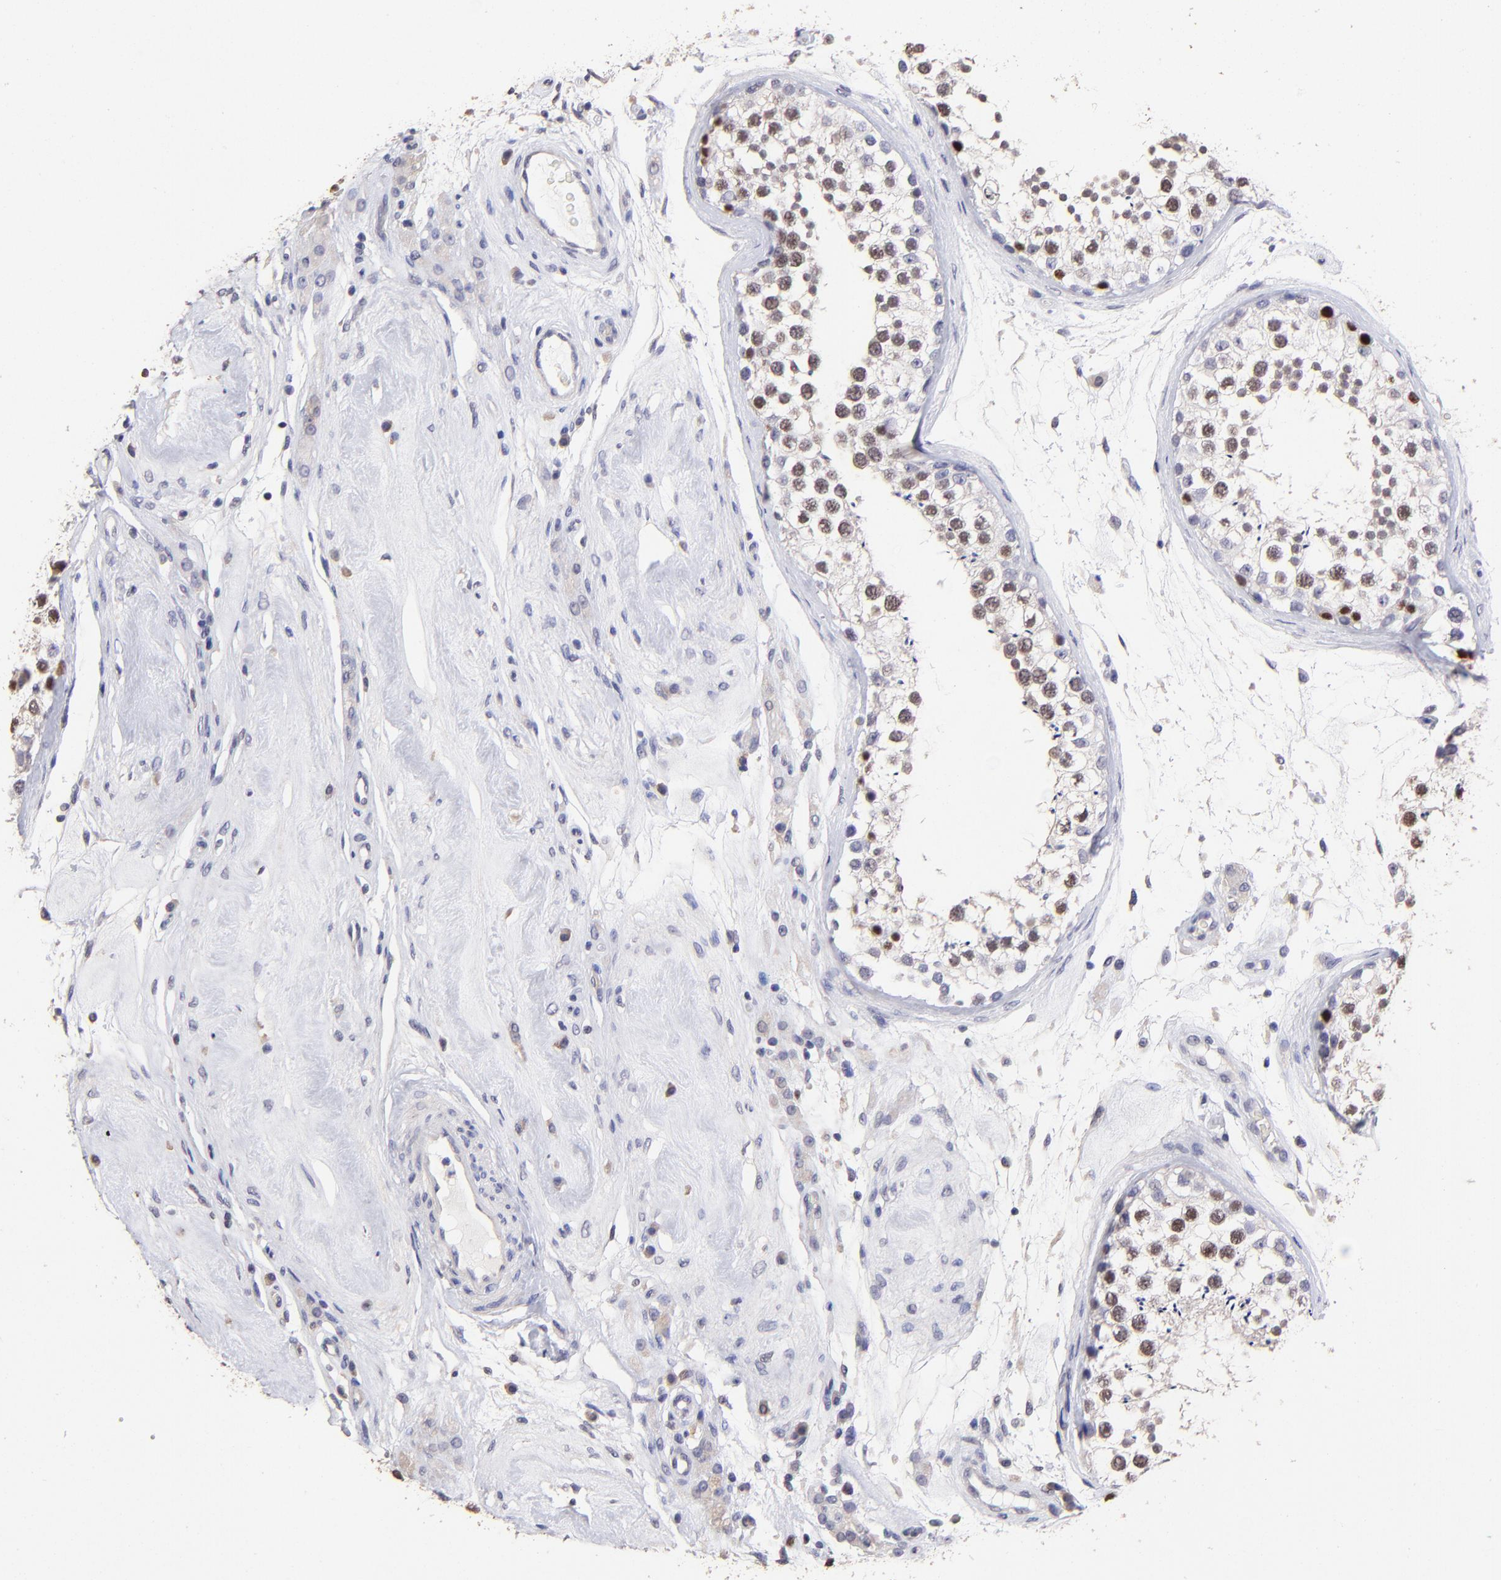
{"staining": {"intensity": "strong", "quantity": "25%-75%", "location": "nuclear"}, "tissue": "testis", "cell_type": "Cells in seminiferous ducts", "image_type": "normal", "snomed": [{"axis": "morphology", "description": "Normal tissue, NOS"}, {"axis": "topography", "description": "Testis"}], "caption": "This histopathology image exhibits normal testis stained with immunohistochemistry (IHC) to label a protein in brown. The nuclear of cells in seminiferous ducts show strong positivity for the protein. Nuclei are counter-stained blue.", "gene": "DNMT1", "patient": {"sex": "male", "age": 46}}